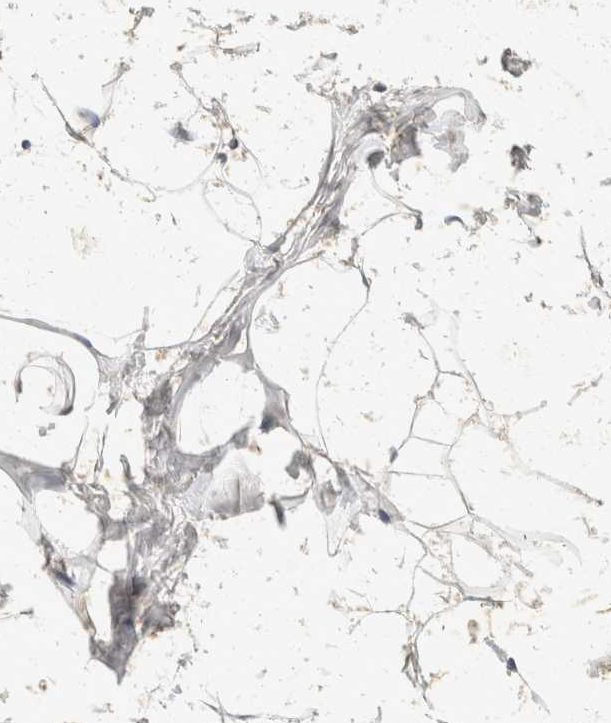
{"staining": {"intensity": "weak", "quantity": ">75%", "location": "cytoplasmic/membranous"}, "tissue": "adipose tissue", "cell_type": "Adipocytes", "image_type": "normal", "snomed": [{"axis": "morphology", "description": "Normal tissue, NOS"}, {"axis": "morphology", "description": "Fibrosis, NOS"}, {"axis": "topography", "description": "Breast"}, {"axis": "topography", "description": "Adipose tissue"}], "caption": "About >75% of adipocytes in normal adipose tissue reveal weak cytoplasmic/membranous protein staining as visualized by brown immunohistochemical staining.", "gene": "TOM1L2", "patient": {"sex": "female", "age": 39}}